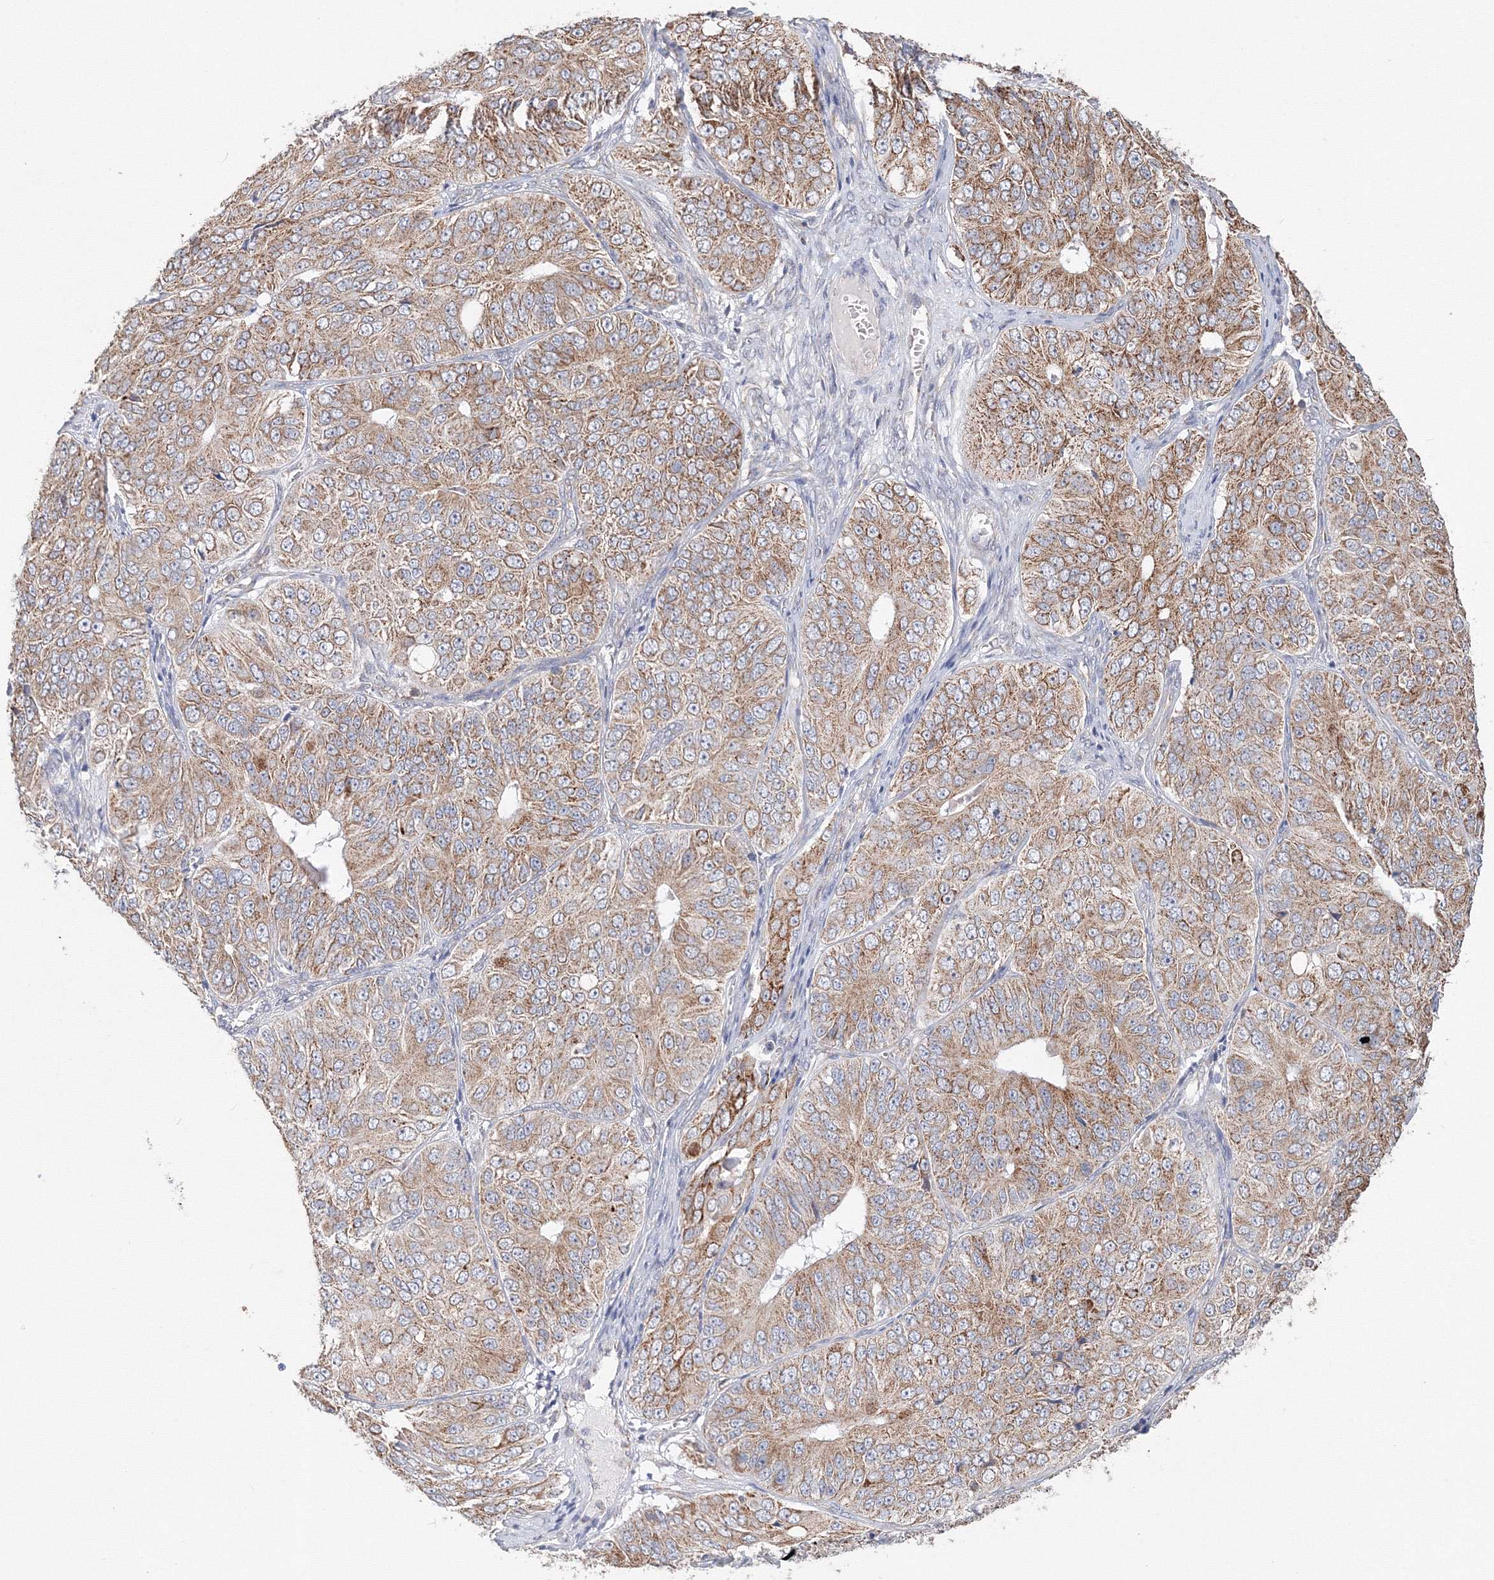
{"staining": {"intensity": "moderate", "quantity": ">75%", "location": "cytoplasmic/membranous"}, "tissue": "ovarian cancer", "cell_type": "Tumor cells", "image_type": "cancer", "snomed": [{"axis": "morphology", "description": "Carcinoma, endometroid"}, {"axis": "topography", "description": "Ovary"}], "caption": "Brown immunohistochemical staining in ovarian cancer exhibits moderate cytoplasmic/membranous expression in approximately >75% of tumor cells.", "gene": "DHRS12", "patient": {"sex": "female", "age": 51}}